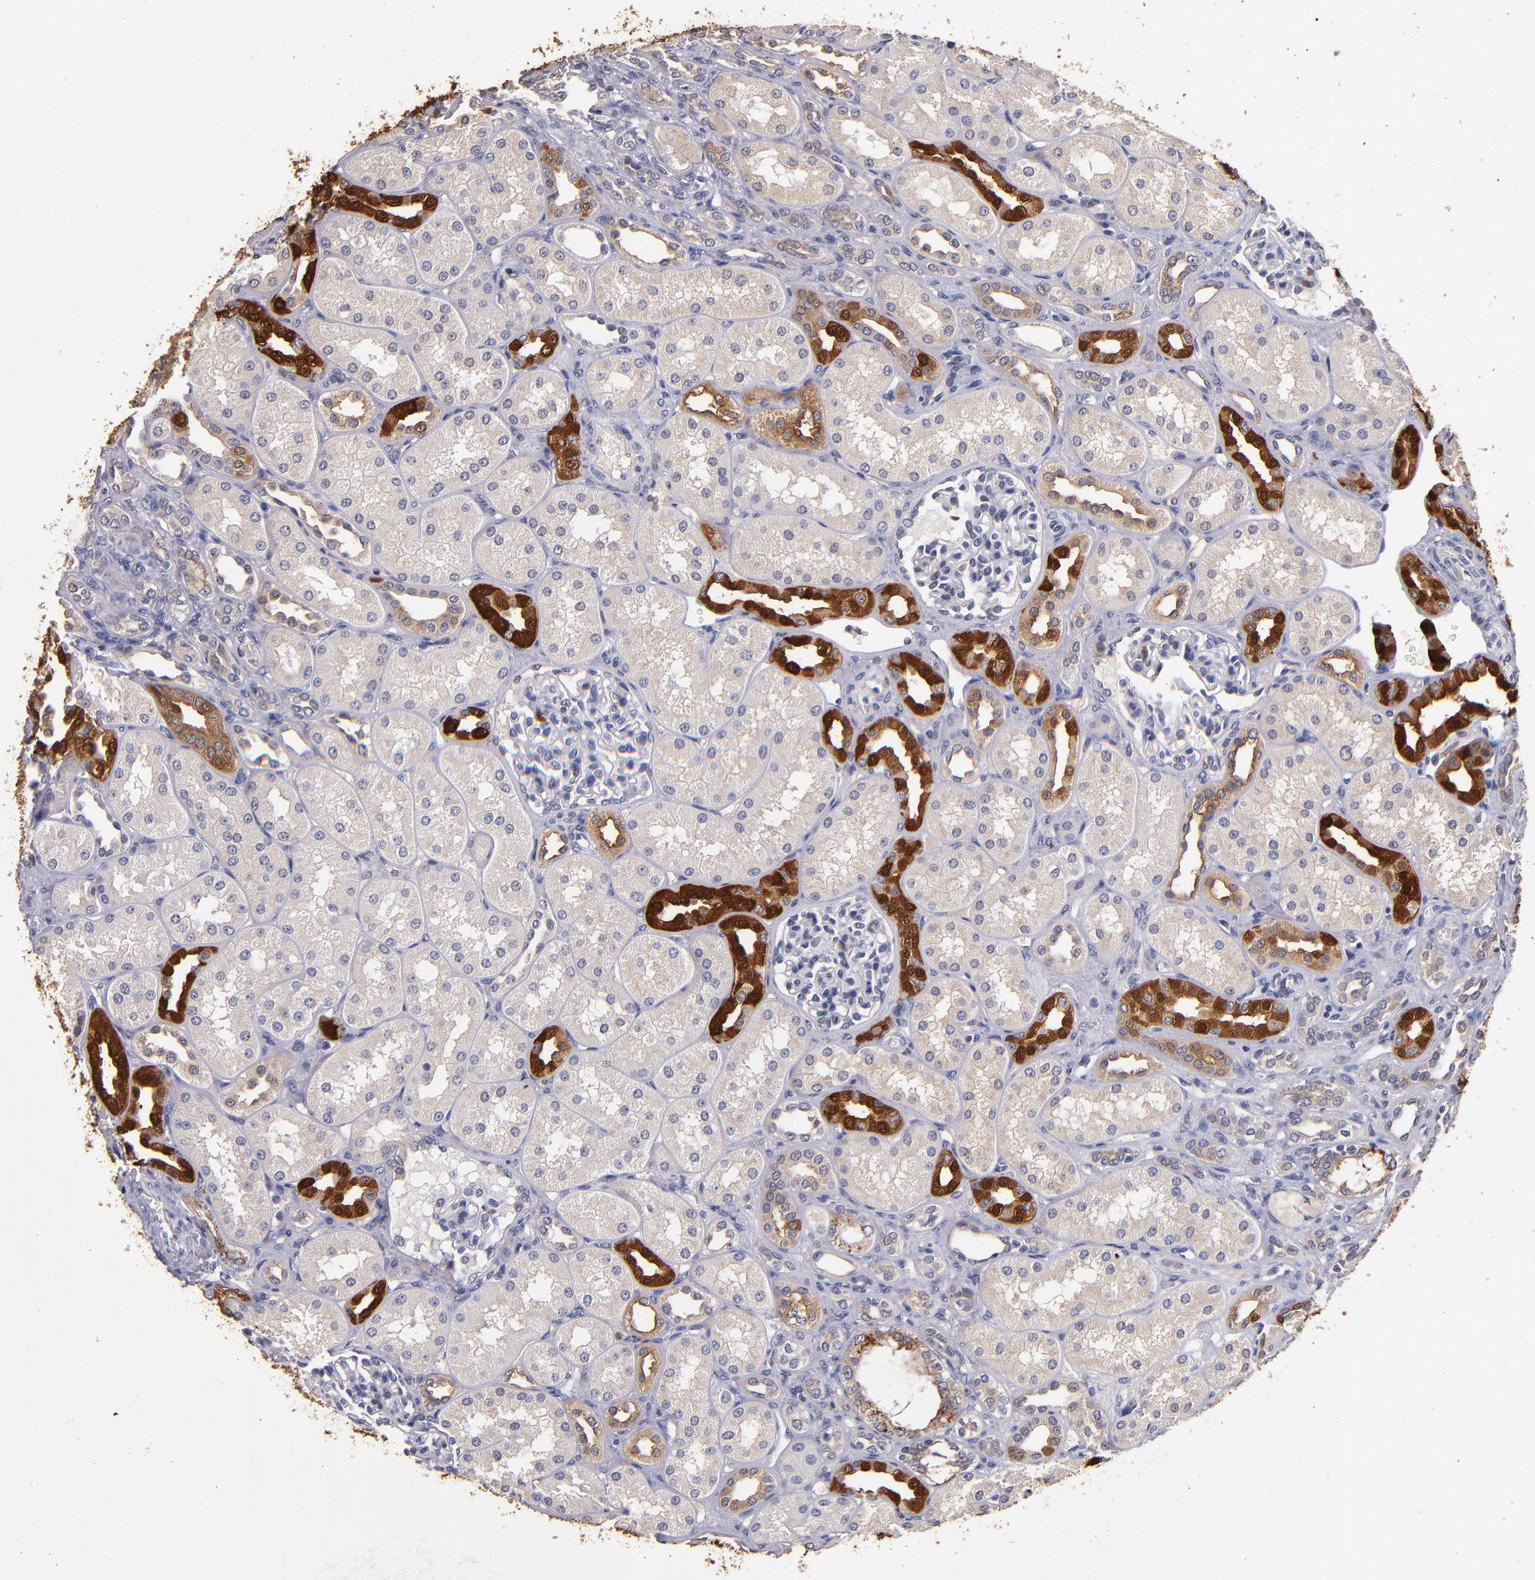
{"staining": {"intensity": "negative", "quantity": "none", "location": "none"}, "tissue": "kidney", "cell_type": "Cells in glomeruli", "image_type": "normal", "snomed": [{"axis": "morphology", "description": "Normal tissue, NOS"}, {"axis": "topography", "description": "Kidney"}], "caption": "DAB (3,3'-diaminobenzidine) immunohistochemical staining of normal kidney shows no significant expression in cells in glomeruli.", "gene": "TTLL12", "patient": {"sex": "male", "age": 7}}